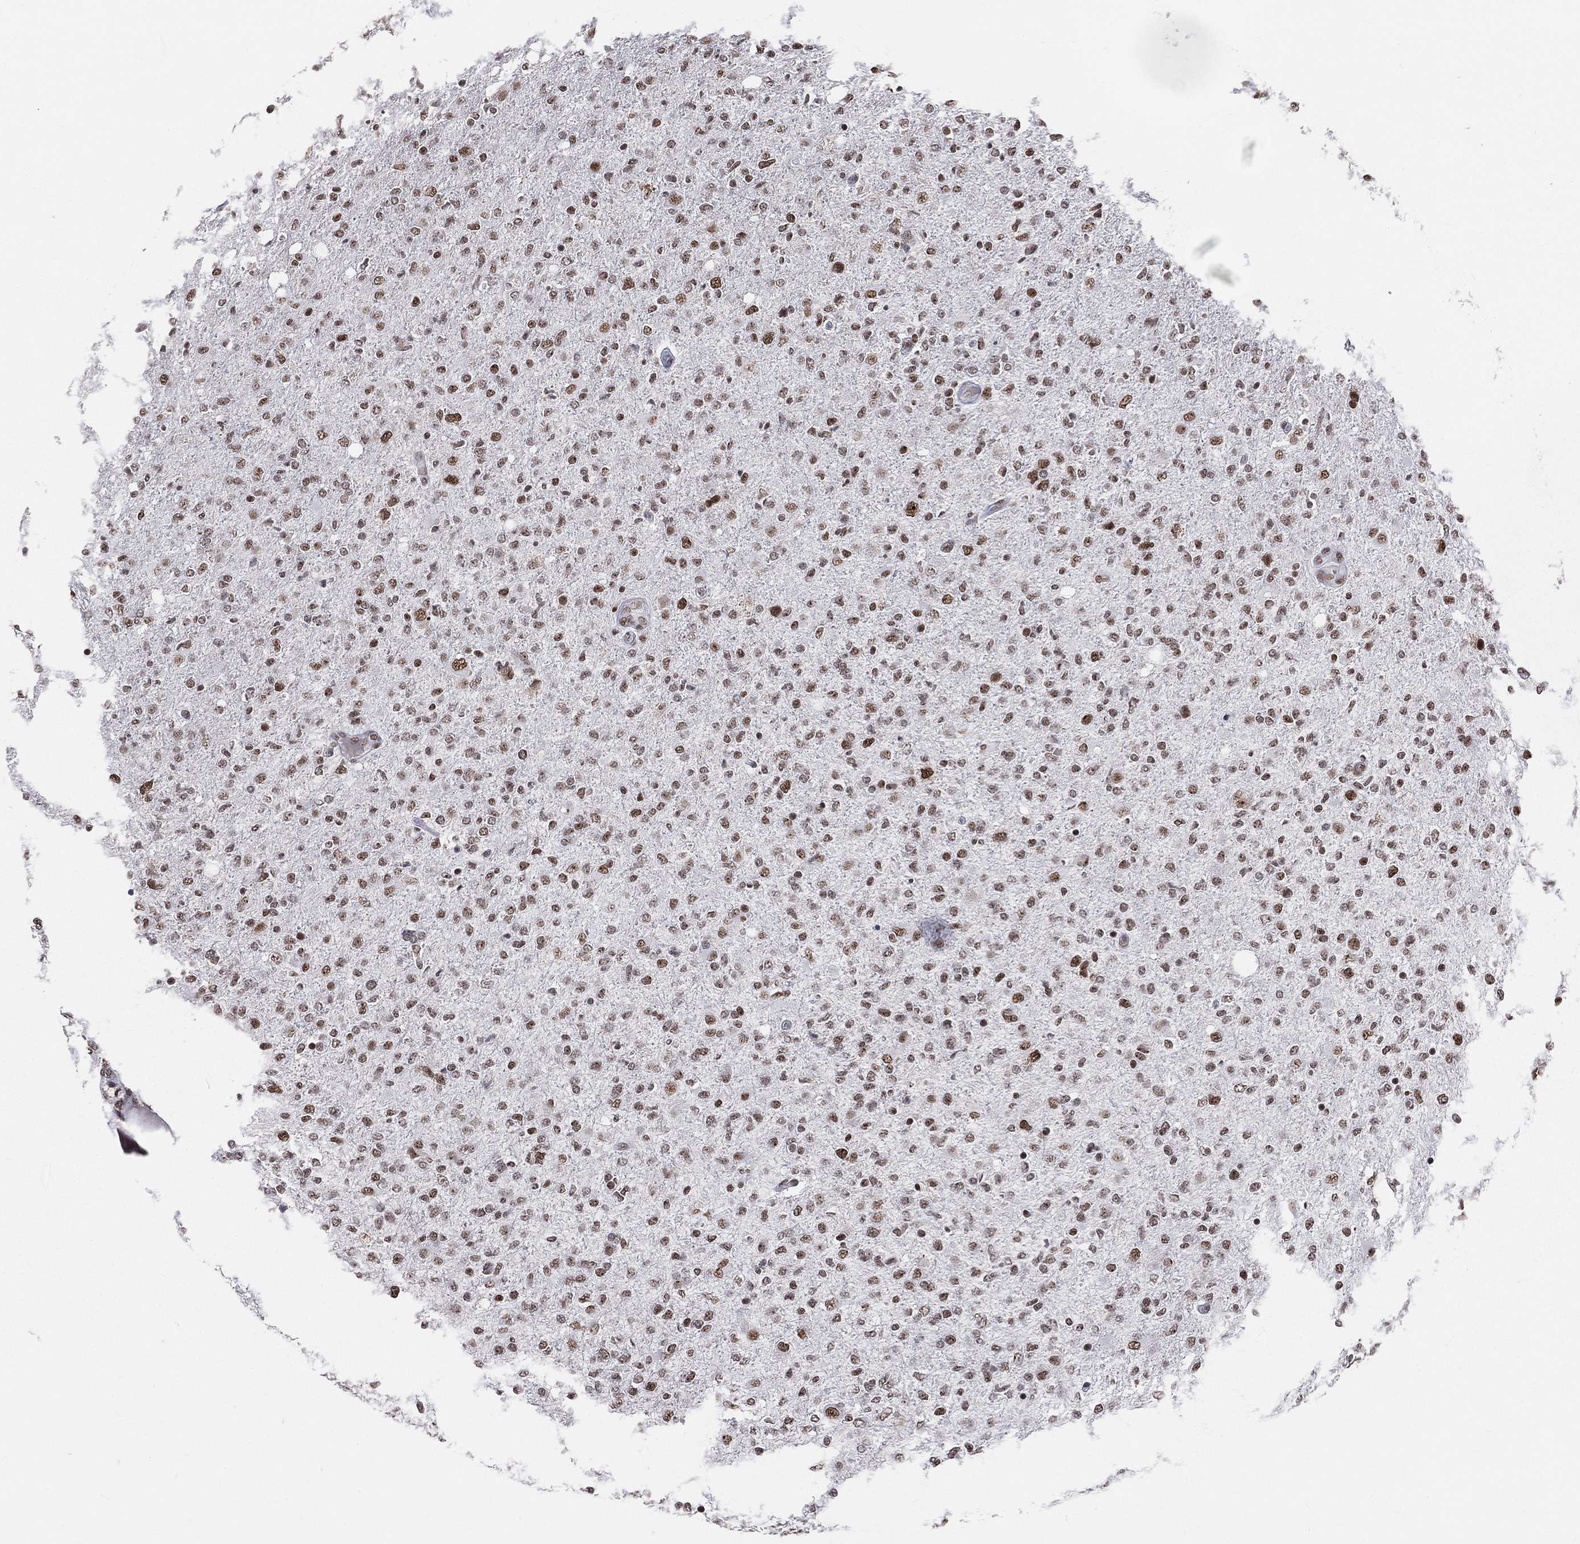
{"staining": {"intensity": "strong", "quantity": "25%-75%", "location": "nuclear"}, "tissue": "glioma", "cell_type": "Tumor cells", "image_type": "cancer", "snomed": [{"axis": "morphology", "description": "Glioma, malignant, High grade"}, {"axis": "topography", "description": "Cerebral cortex"}], "caption": "Approximately 25%-75% of tumor cells in human glioma reveal strong nuclear protein positivity as visualized by brown immunohistochemical staining.", "gene": "CDK7", "patient": {"sex": "male", "age": 70}}